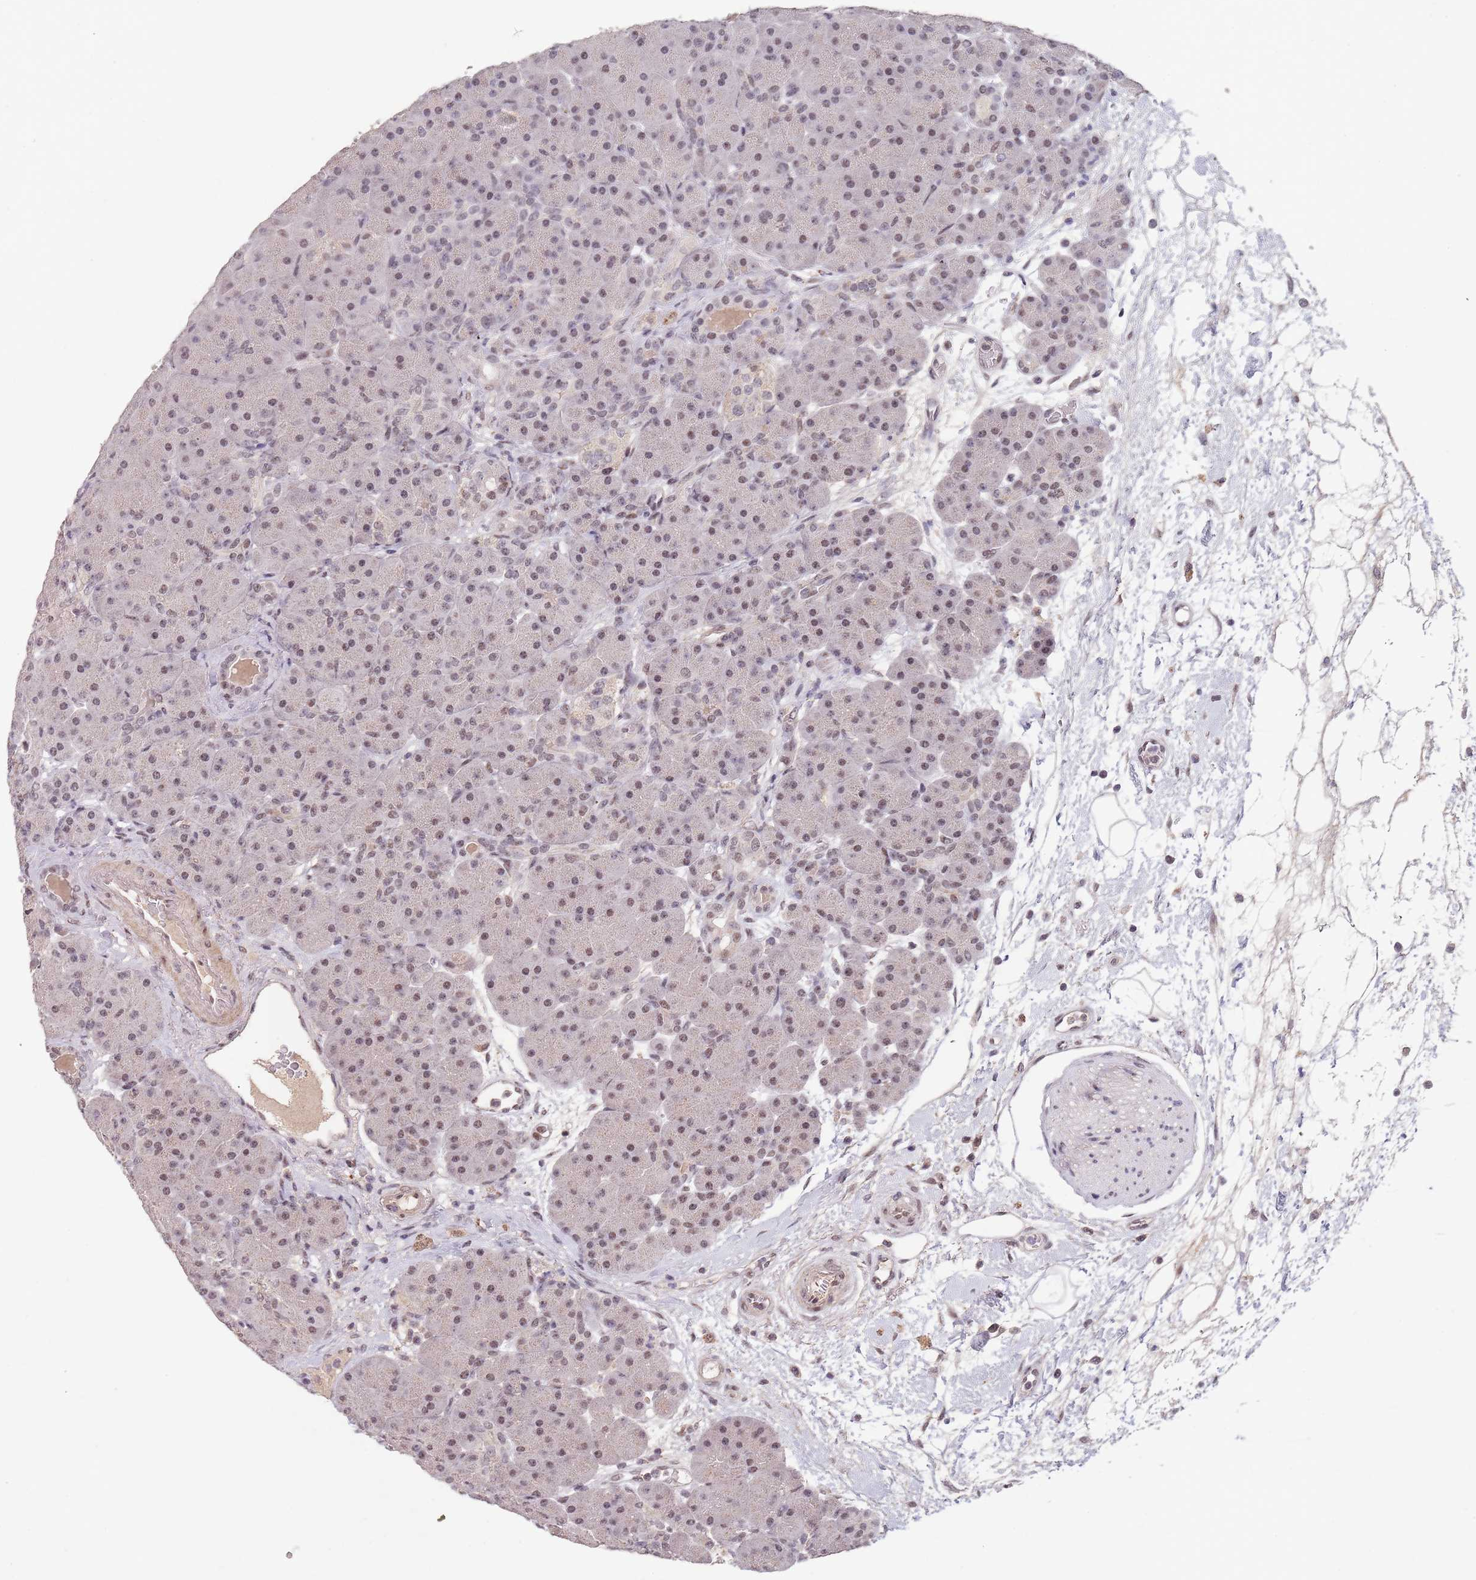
{"staining": {"intensity": "weak", "quantity": ">75%", "location": "nuclear"}, "tissue": "pancreas", "cell_type": "Exocrine glandular cells", "image_type": "normal", "snomed": [{"axis": "morphology", "description": "Normal tissue, NOS"}, {"axis": "topography", "description": "Pancreas"}], "caption": "IHC histopathology image of unremarkable pancreas stained for a protein (brown), which reveals low levels of weak nuclear staining in about >75% of exocrine glandular cells.", "gene": "CIZ1", "patient": {"sex": "male", "age": 66}}